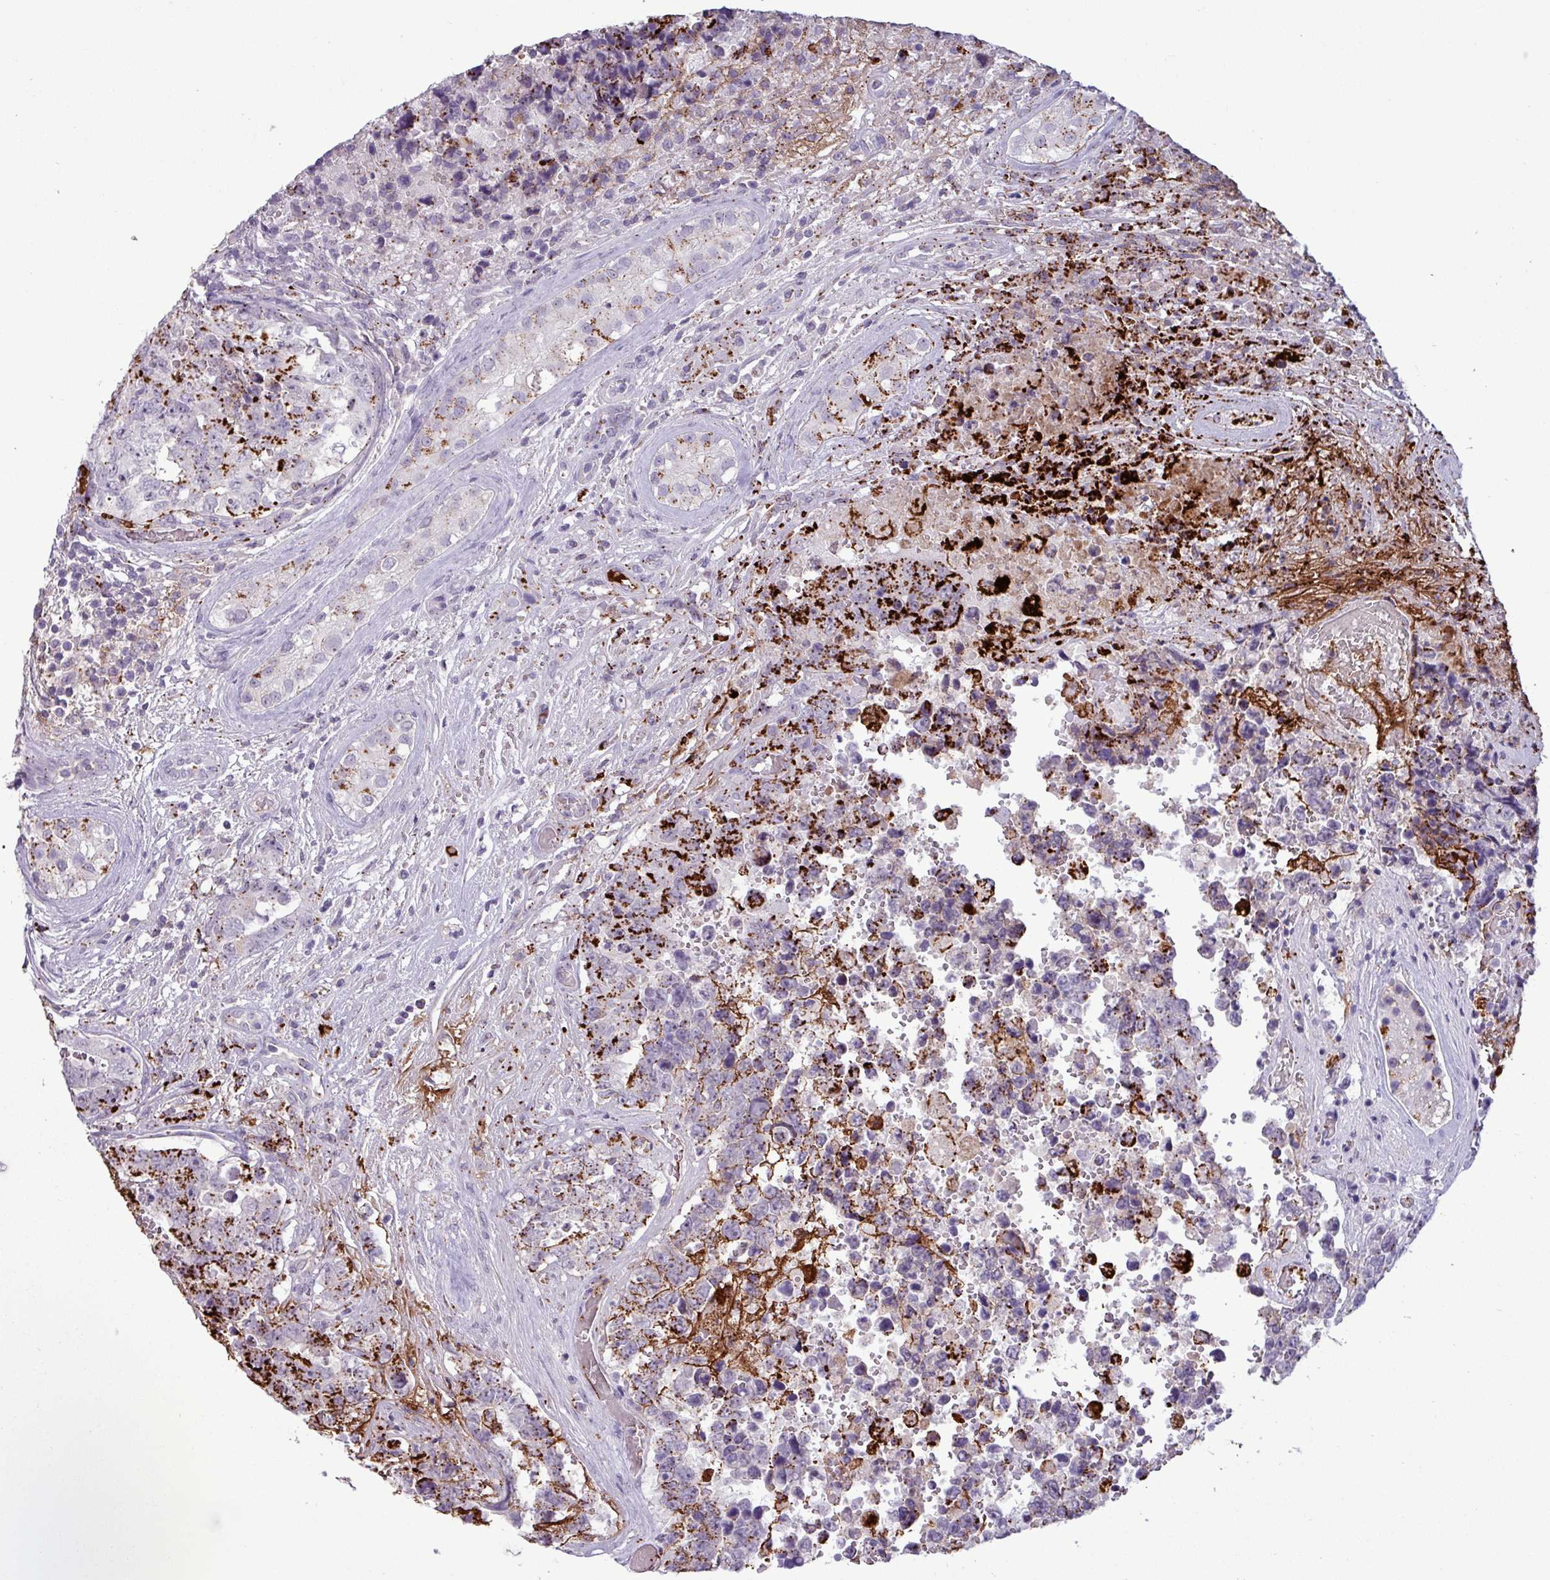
{"staining": {"intensity": "strong", "quantity": ">75%", "location": "cytoplasmic/membranous"}, "tissue": "testis cancer", "cell_type": "Tumor cells", "image_type": "cancer", "snomed": [{"axis": "morphology", "description": "Normal tissue, NOS"}, {"axis": "morphology", "description": "Carcinoma, Embryonal, NOS"}, {"axis": "topography", "description": "Testis"}, {"axis": "topography", "description": "Epididymis"}], "caption": "Immunohistochemical staining of human testis cancer displays high levels of strong cytoplasmic/membranous protein positivity in about >75% of tumor cells.", "gene": "PLIN2", "patient": {"sex": "male", "age": 25}}